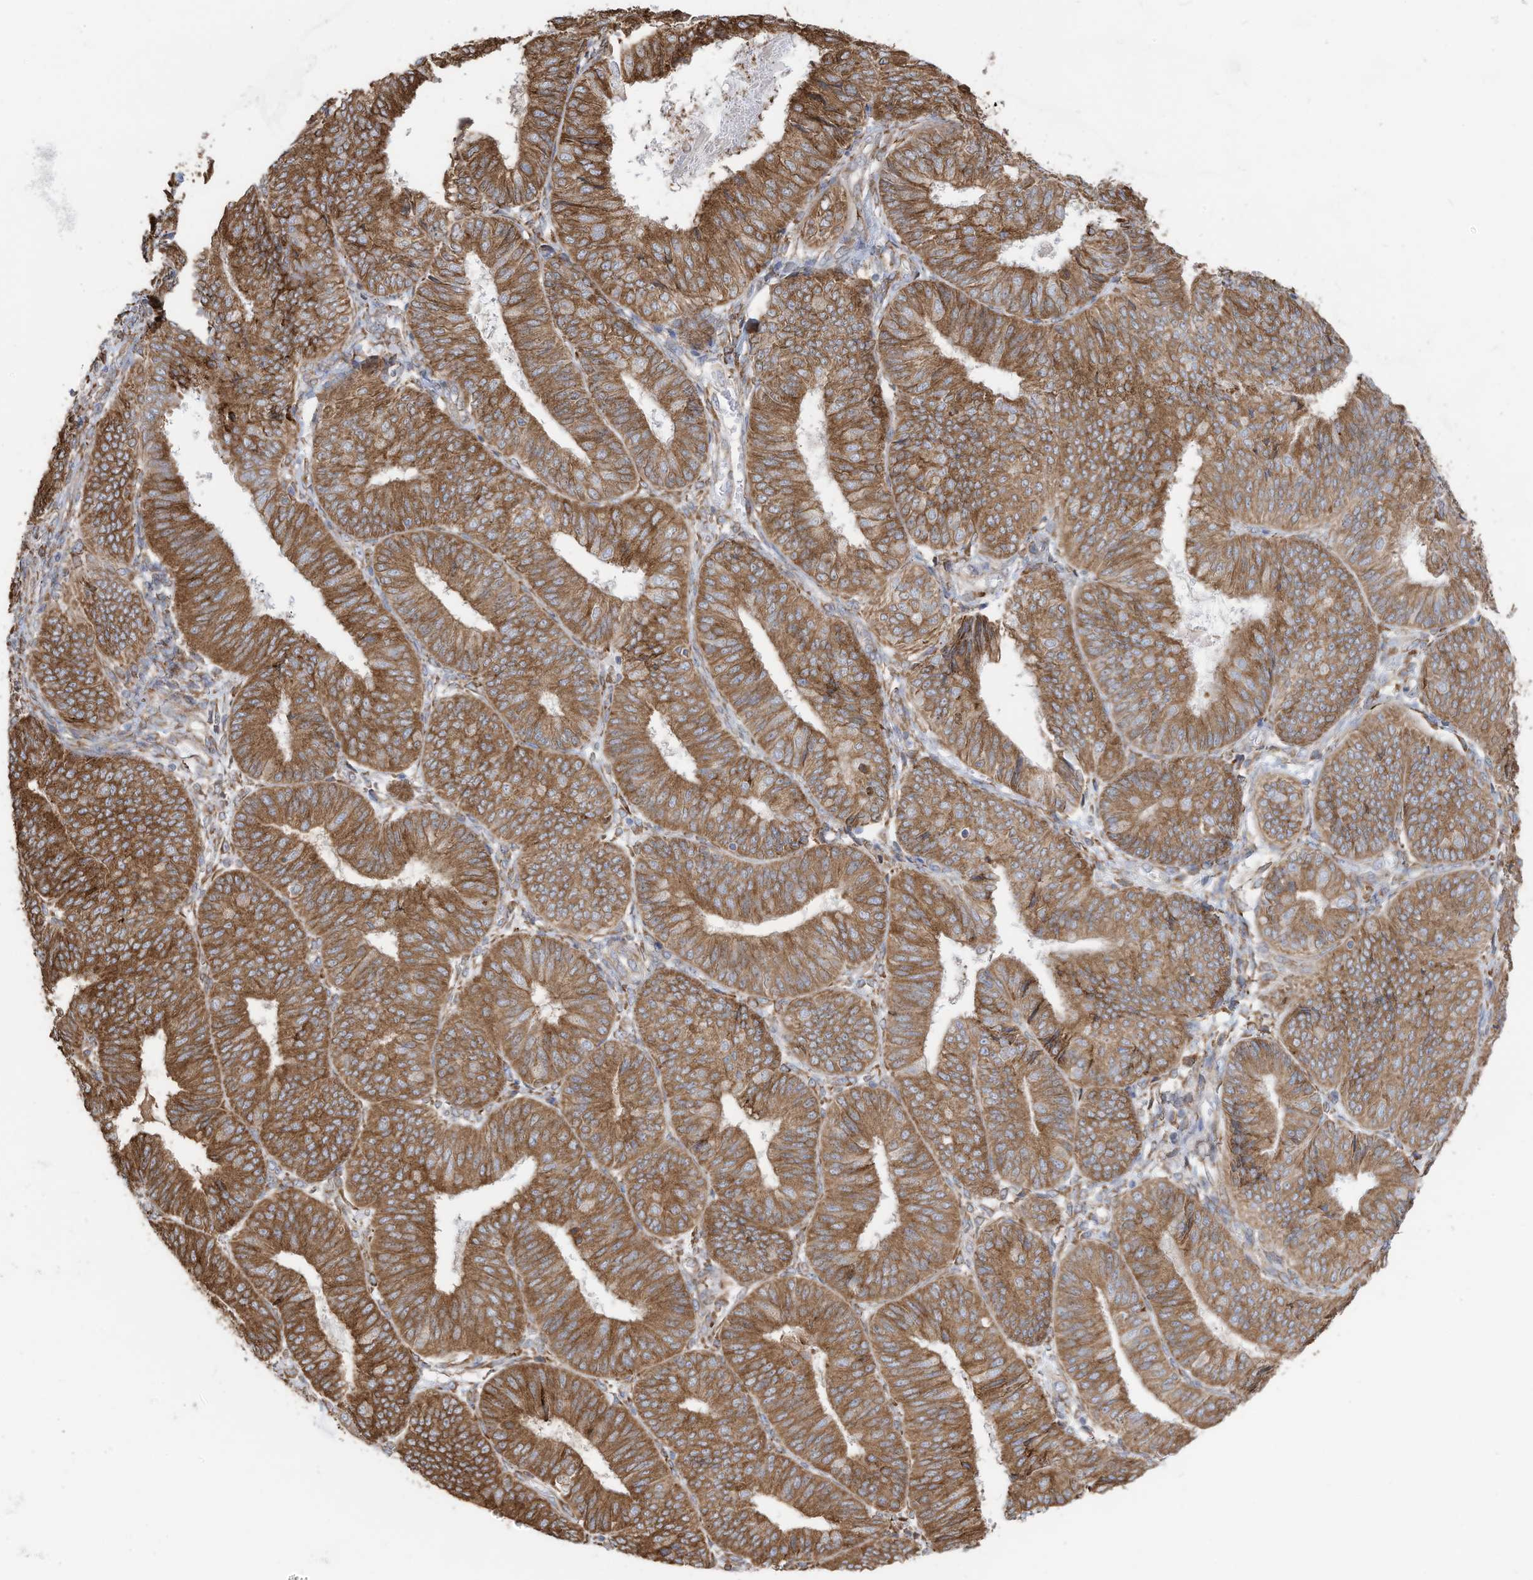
{"staining": {"intensity": "moderate", "quantity": ">75%", "location": "cytoplasmic/membranous"}, "tissue": "endometrial cancer", "cell_type": "Tumor cells", "image_type": "cancer", "snomed": [{"axis": "morphology", "description": "Adenocarcinoma, NOS"}, {"axis": "topography", "description": "Endometrium"}], "caption": "Human endometrial adenocarcinoma stained with a protein marker displays moderate staining in tumor cells.", "gene": "ZNF354C", "patient": {"sex": "female", "age": 58}}